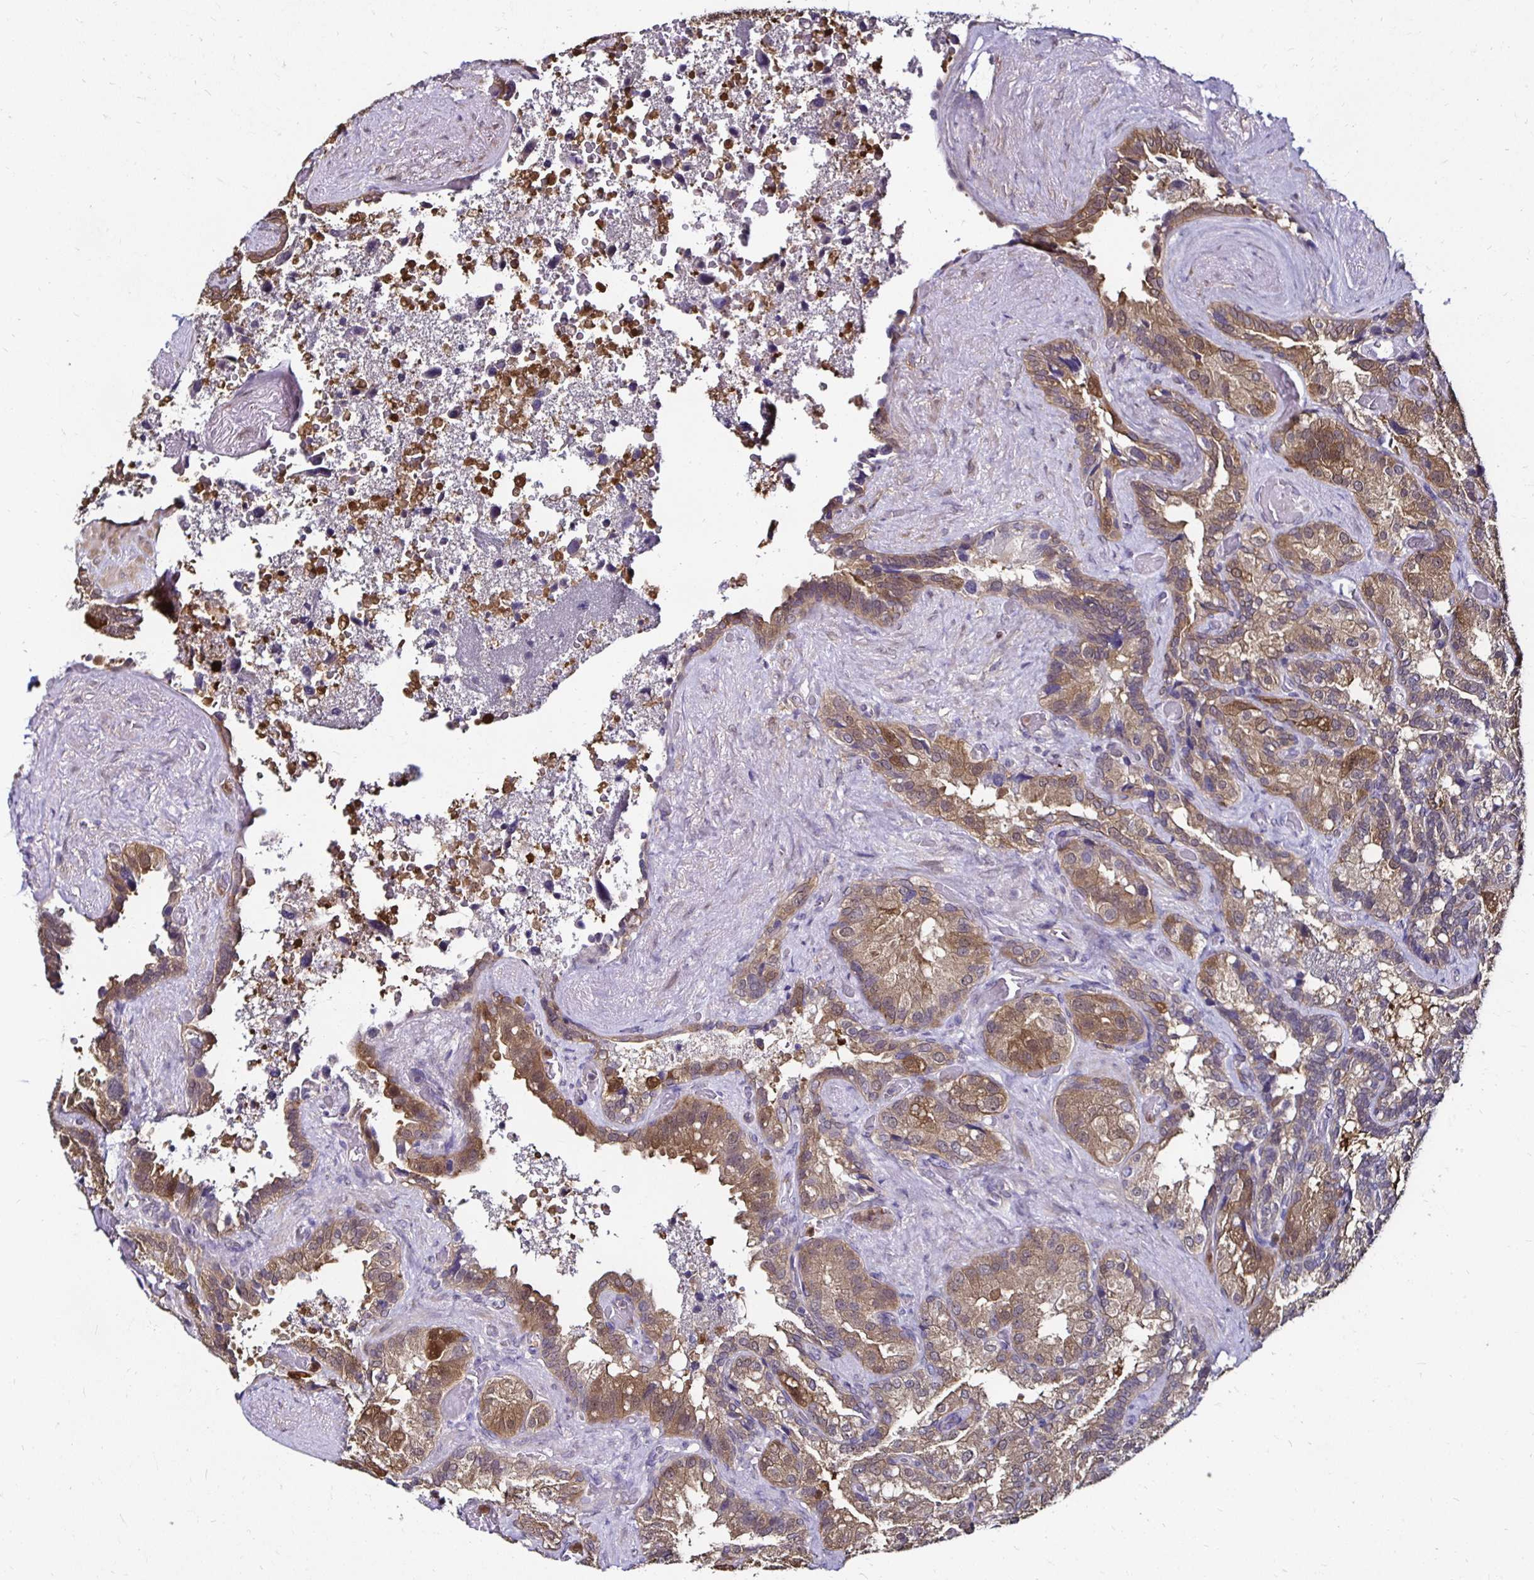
{"staining": {"intensity": "moderate", "quantity": "25%-75%", "location": "cytoplasmic/membranous"}, "tissue": "seminal vesicle", "cell_type": "Glandular cells", "image_type": "normal", "snomed": [{"axis": "morphology", "description": "Normal tissue, NOS"}, {"axis": "topography", "description": "Seminal veicle"}], "caption": "IHC (DAB) staining of unremarkable human seminal vesicle exhibits moderate cytoplasmic/membranous protein expression in approximately 25%-75% of glandular cells.", "gene": "TXN", "patient": {"sex": "male", "age": 60}}